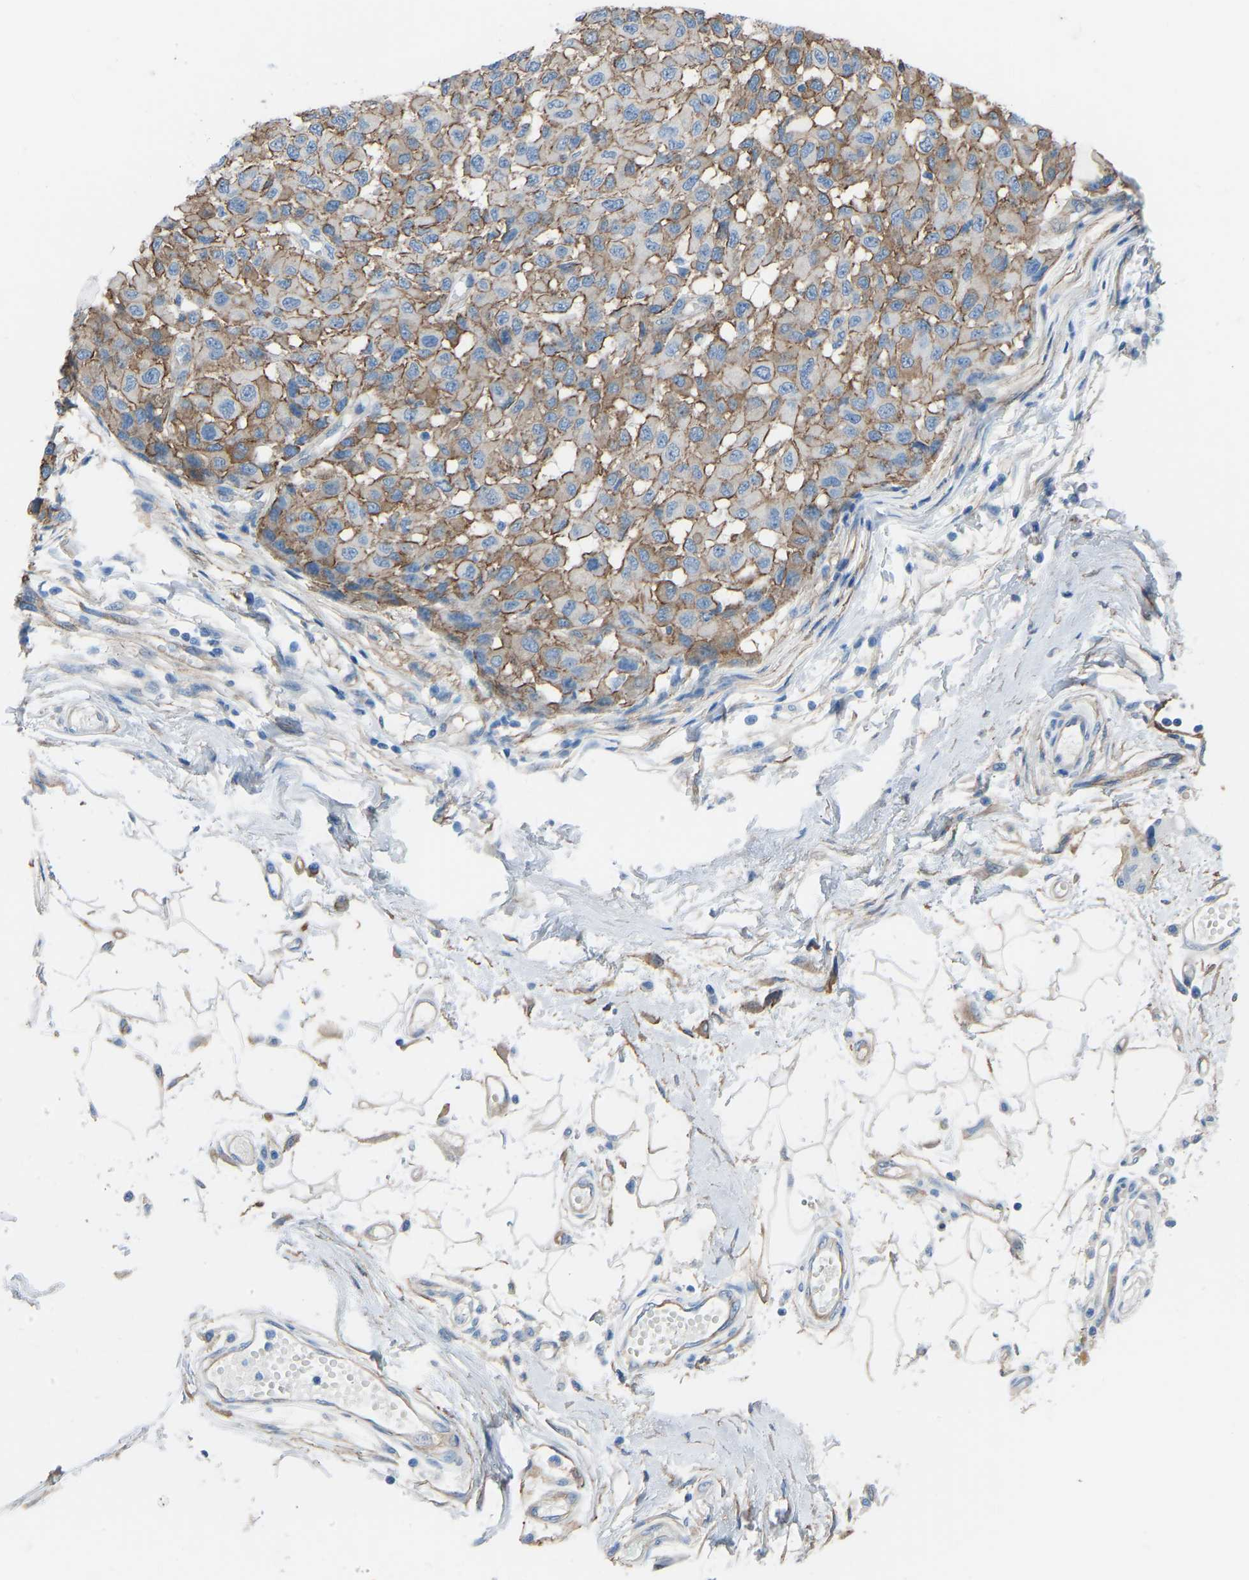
{"staining": {"intensity": "moderate", "quantity": ">75%", "location": "cytoplasmic/membranous"}, "tissue": "melanoma", "cell_type": "Tumor cells", "image_type": "cancer", "snomed": [{"axis": "morphology", "description": "Malignant melanoma, NOS"}, {"axis": "topography", "description": "Skin"}], "caption": "Immunohistochemistry (IHC) (DAB (3,3'-diaminobenzidine)) staining of melanoma shows moderate cytoplasmic/membranous protein staining in about >75% of tumor cells.", "gene": "MYH10", "patient": {"sex": "male", "age": 62}}